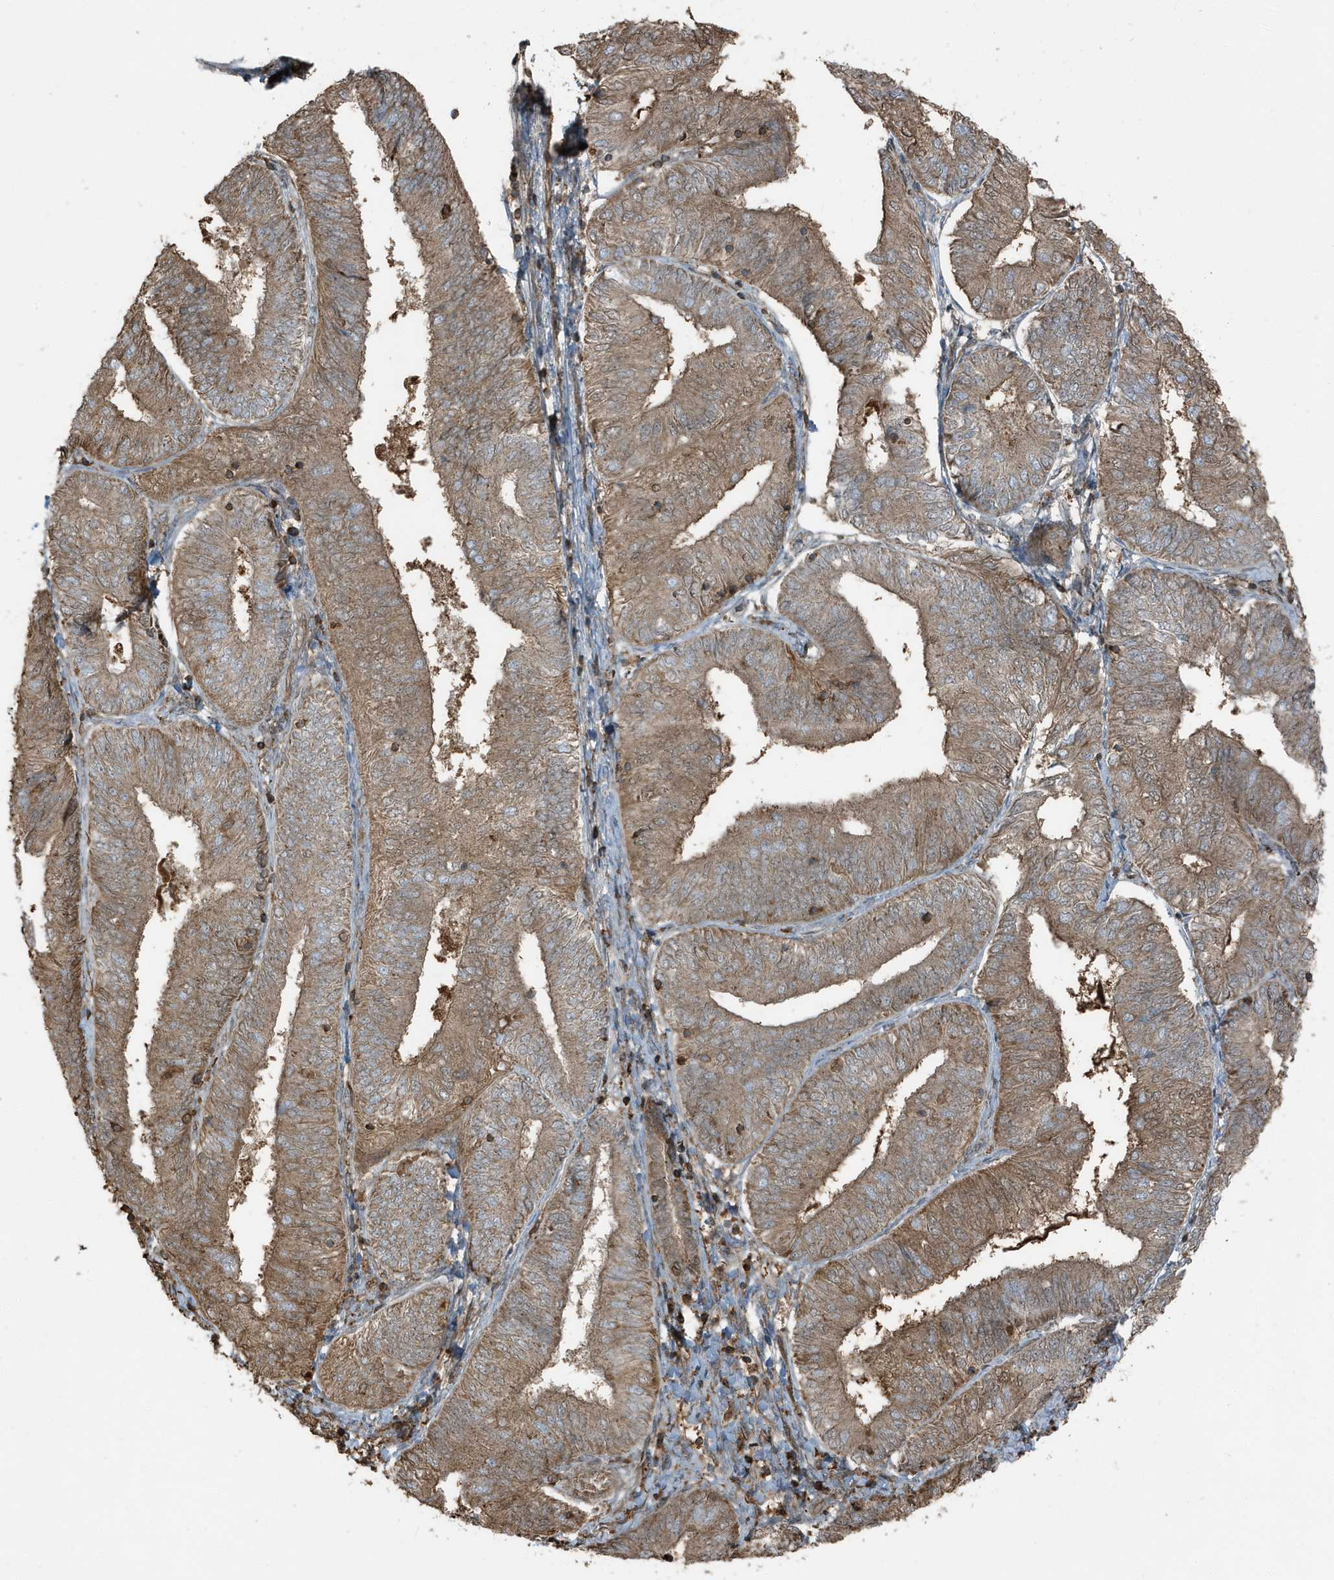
{"staining": {"intensity": "moderate", "quantity": ">75%", "location": "cytoplasmic/membranous"}, "tissue": "endometrial cancer", "cell_type": "Tumor cells", "image_type": "cancer", "snomed": [{"axis": "morphology", "description": "Adenocarcinoma, NOS"}, {"axis": "topography", "description": "Endometrium"}], "caption": "Immunohistochemistry histopathology image of neoplastic tissue: endometrial cancer stained using immunohistochemistry displays medium levels of moderate protein expression localized specifically in the cytoplasmic/membranous of tumor cells, appearing as a cytoplasmic/membranous brown color.", "gene": "AZI2", "patient": {"sex": "female", "age": 58}}